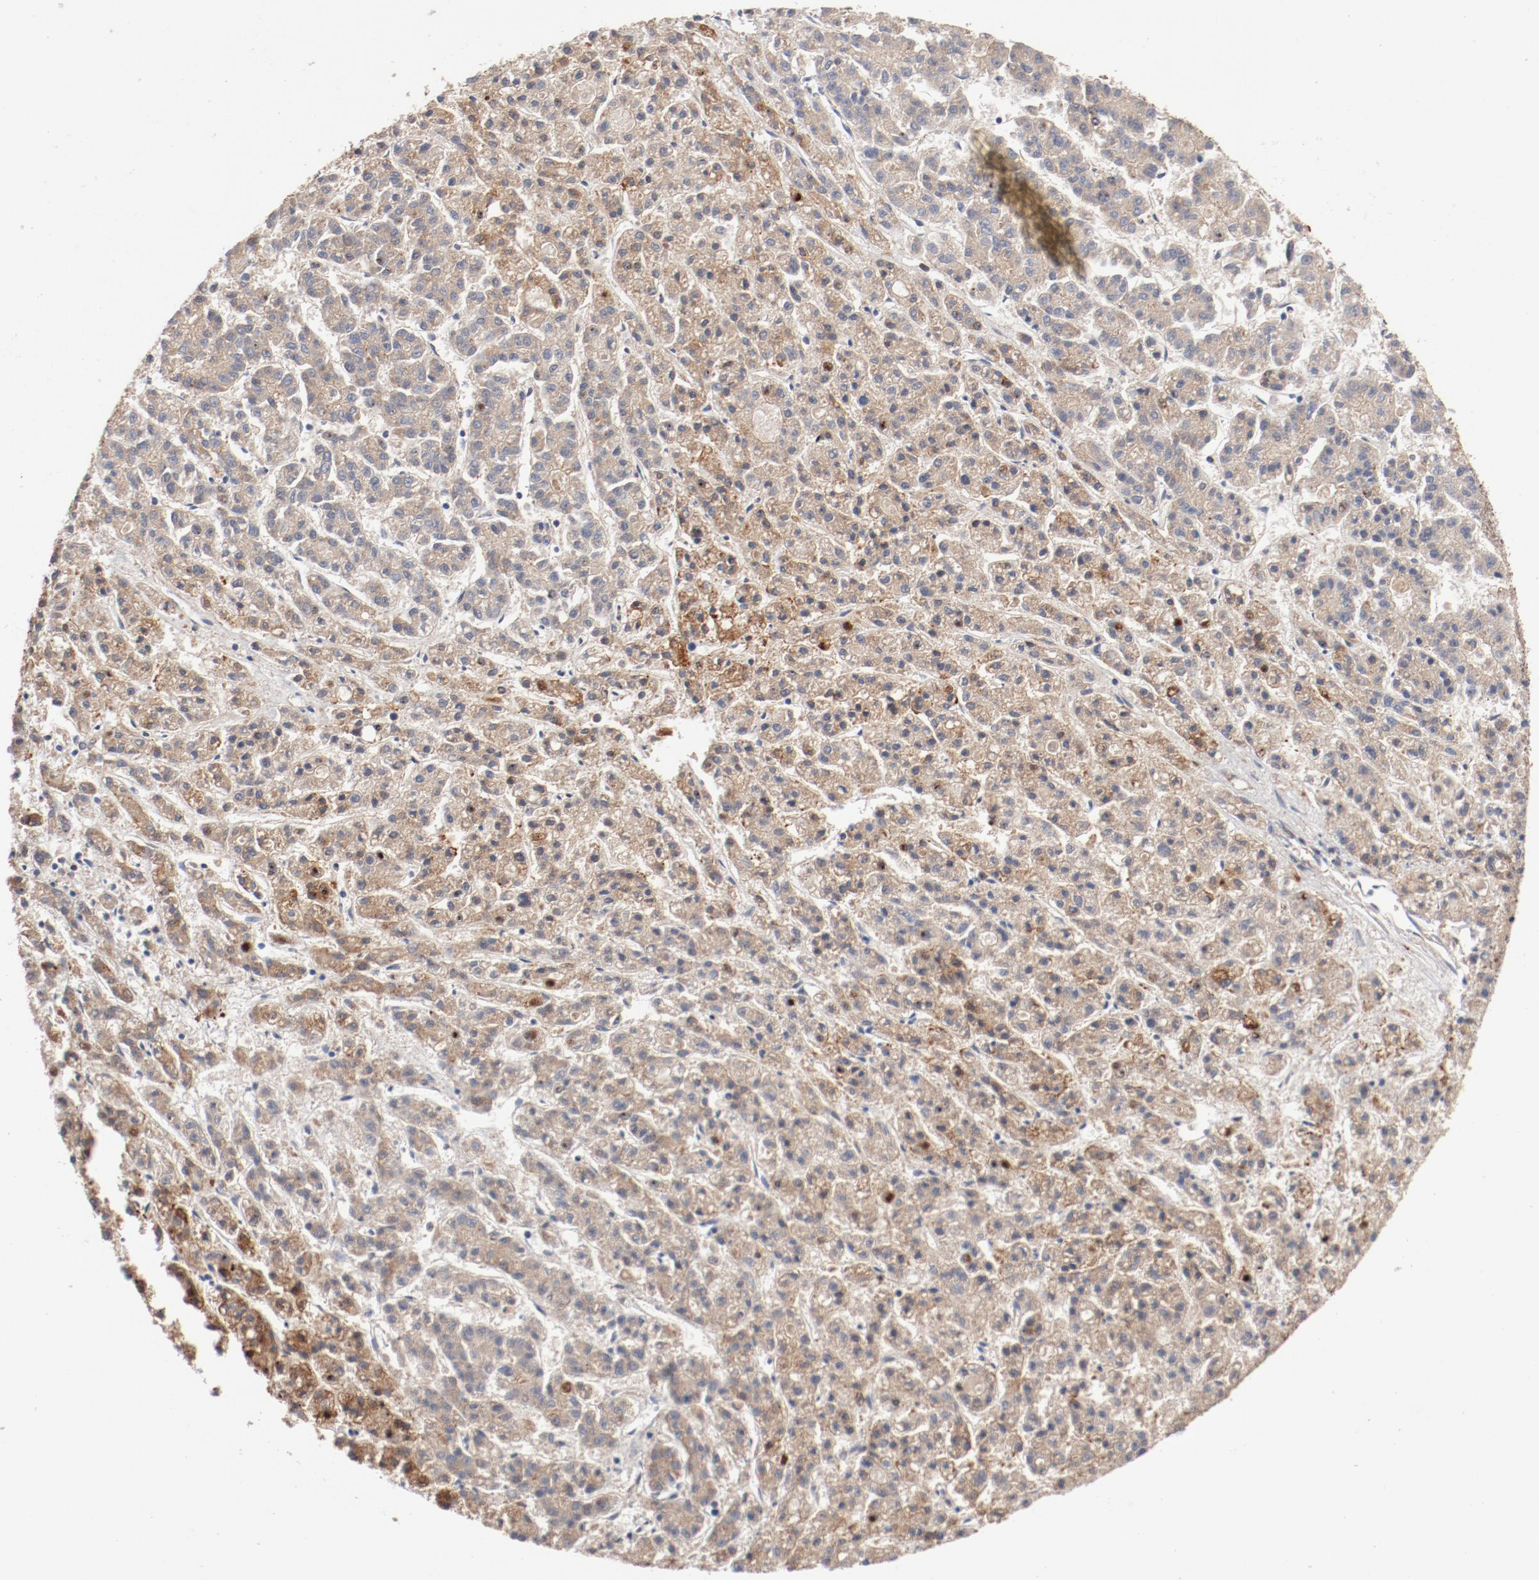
{"staining": {"intensity": "moderate", "quantity": ">75%", "location": "cytoplasmic/membranous"}, "tissue": "liver cancer", "cell_type": "Tumor cells", "image_type": "cancer", "snomed": [{"axis": "morphology", "description": "Carcinoma, Hepatocellular, NOS"}, {"axis": "topography", "description": "Liver"}], "caption": "This is an image of immunohistochemistry (IHC) staining of hepatocellular carcinoma (liver), which shows moderate expression in the cytoplasmic/membranous of tumor cells.", "gene": "PITPNM2", "patient": {"sex": "male", "age": 70}}